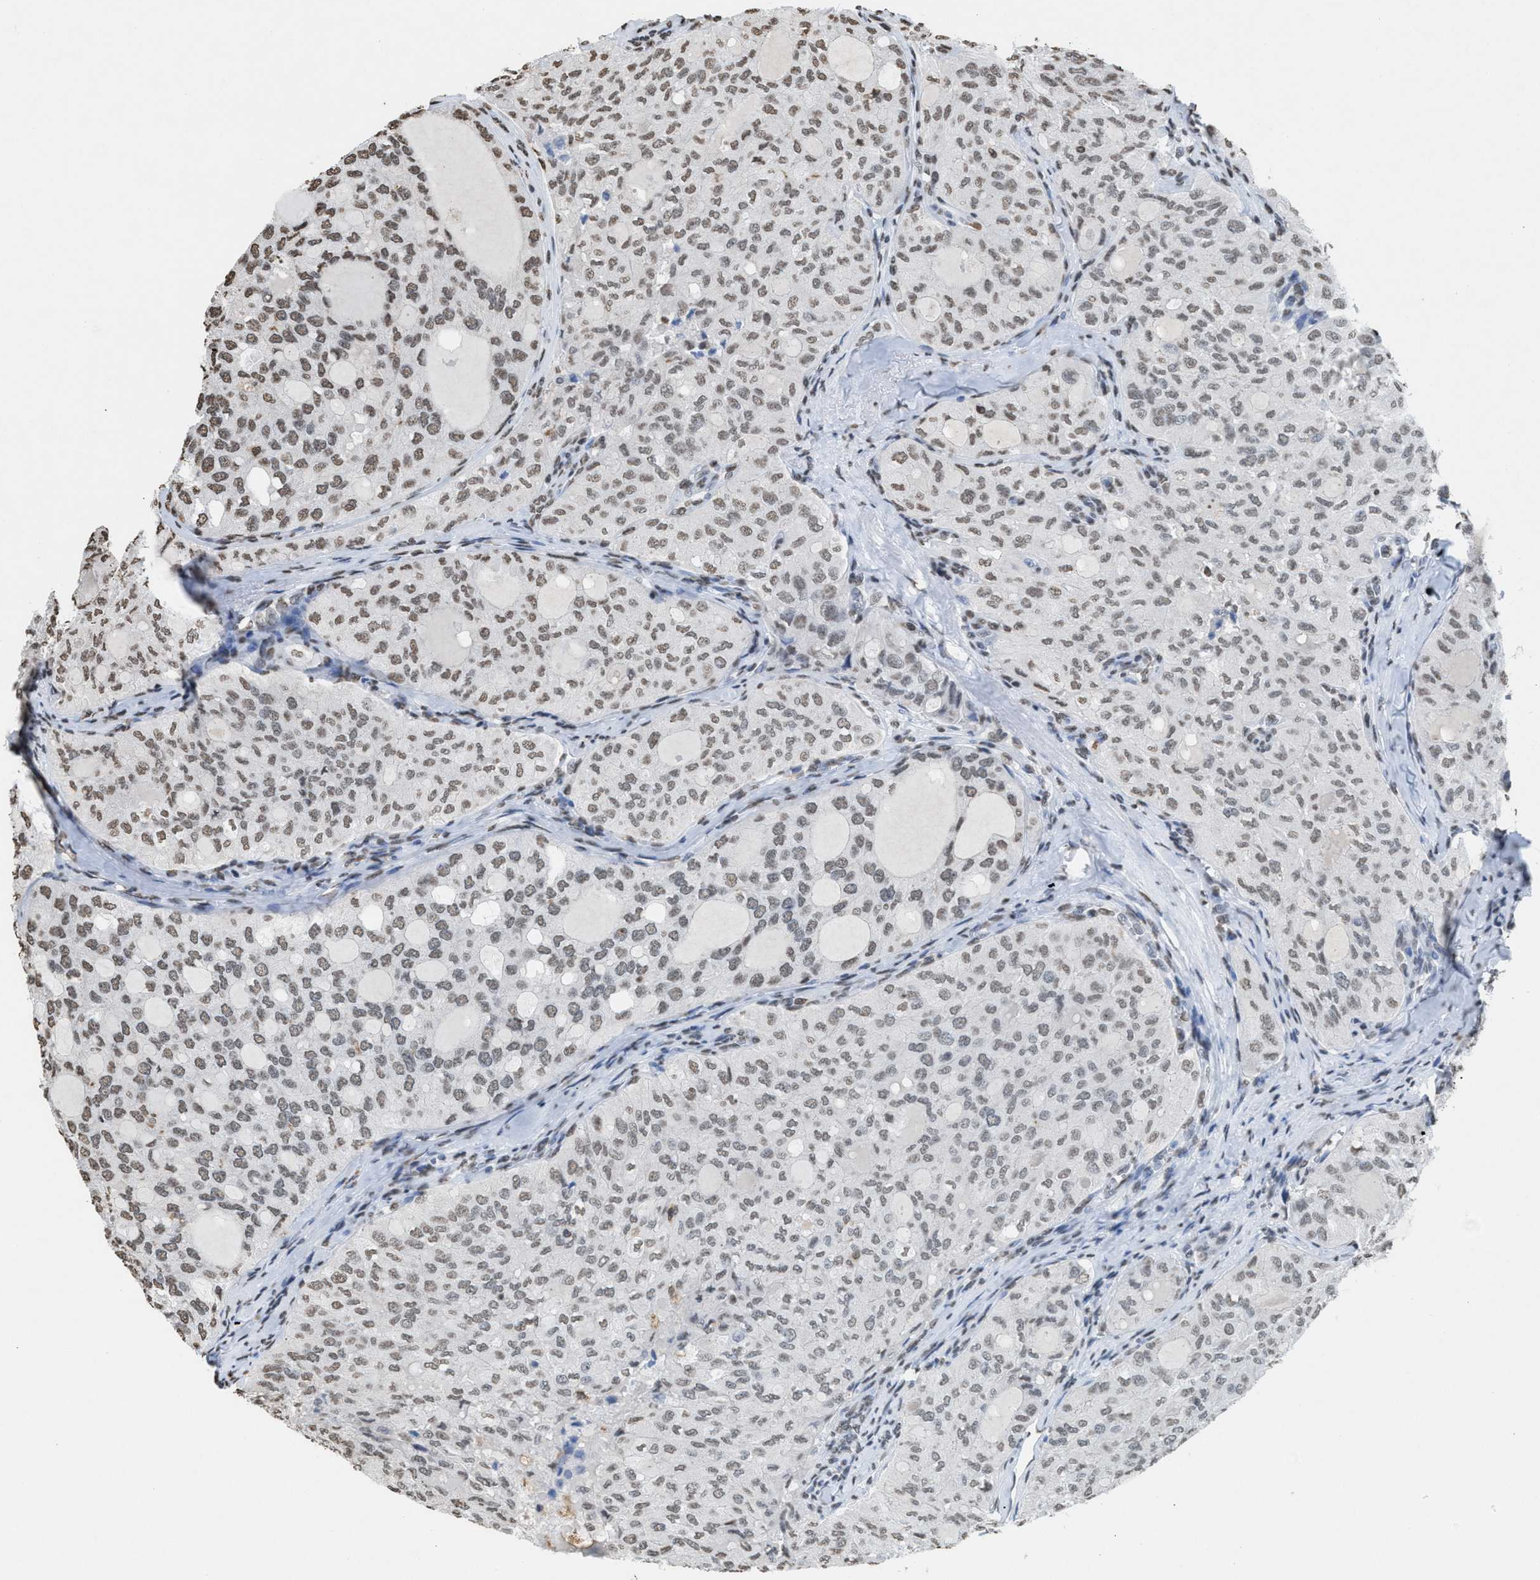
{"staining": {"intensity": "weak", "quantity": ">75%", "location": "nuclear"}, "tissue": "thyroid cancer", "cell_type": "Tumor cells", "image_type": "cancer", "snomed": [{"axis": "morphology", "description": "Follicular adenoma carcinoma, NOS"}, {"axis": "topography", "description": "Thyroid gland"}], "caption": "Immunohistochemistry (IHC) micrograph of neoplastic tissue: thyroid cancer (follicular adenoma carcinoma) stained using IHC reveals low levels of weak protein expression localized specifically in the nuclear of tumor cells, appearing as a nuclear brown color.", "gene": "NUP88", "patient": {"sex": "male", "age": 75}}